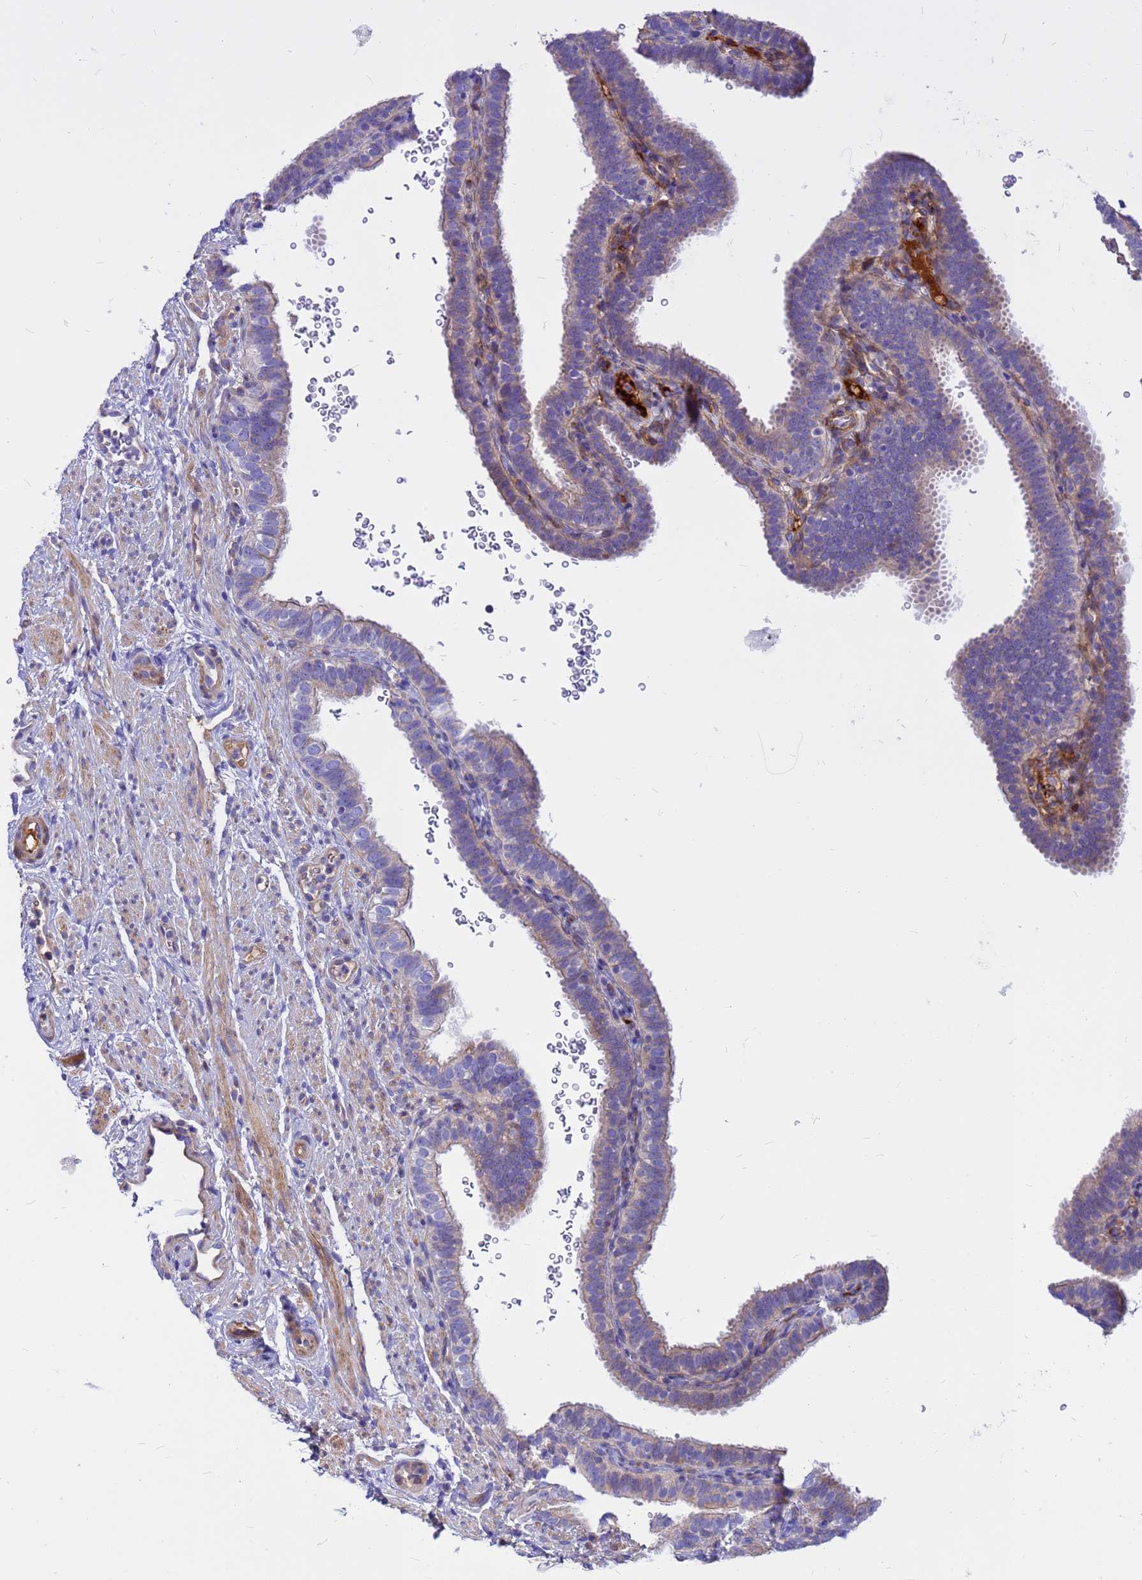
{"staining": {"intensity": "weak", "quantity": "<25%", "location": "cytoplasmic/membranous"}, "tissue": "fallopian tube", "cell_type": "Glandular cells", "image_type": "normal", "snomed": [{"axis": "morphology", "description": "Normal tissue, NOS"}, {"axis": "topography", "description": "Fallopian tube"}], "caption": "Immunohistochemistry micrograph of benign fallopian tube: human fallopian tube stained with DAB (3,3'-diaminobenzidine) exhibits no significant protein staining in glandular cells.", "gene": "CRHBP", "patient": {"sex": "female", "age": 41}}